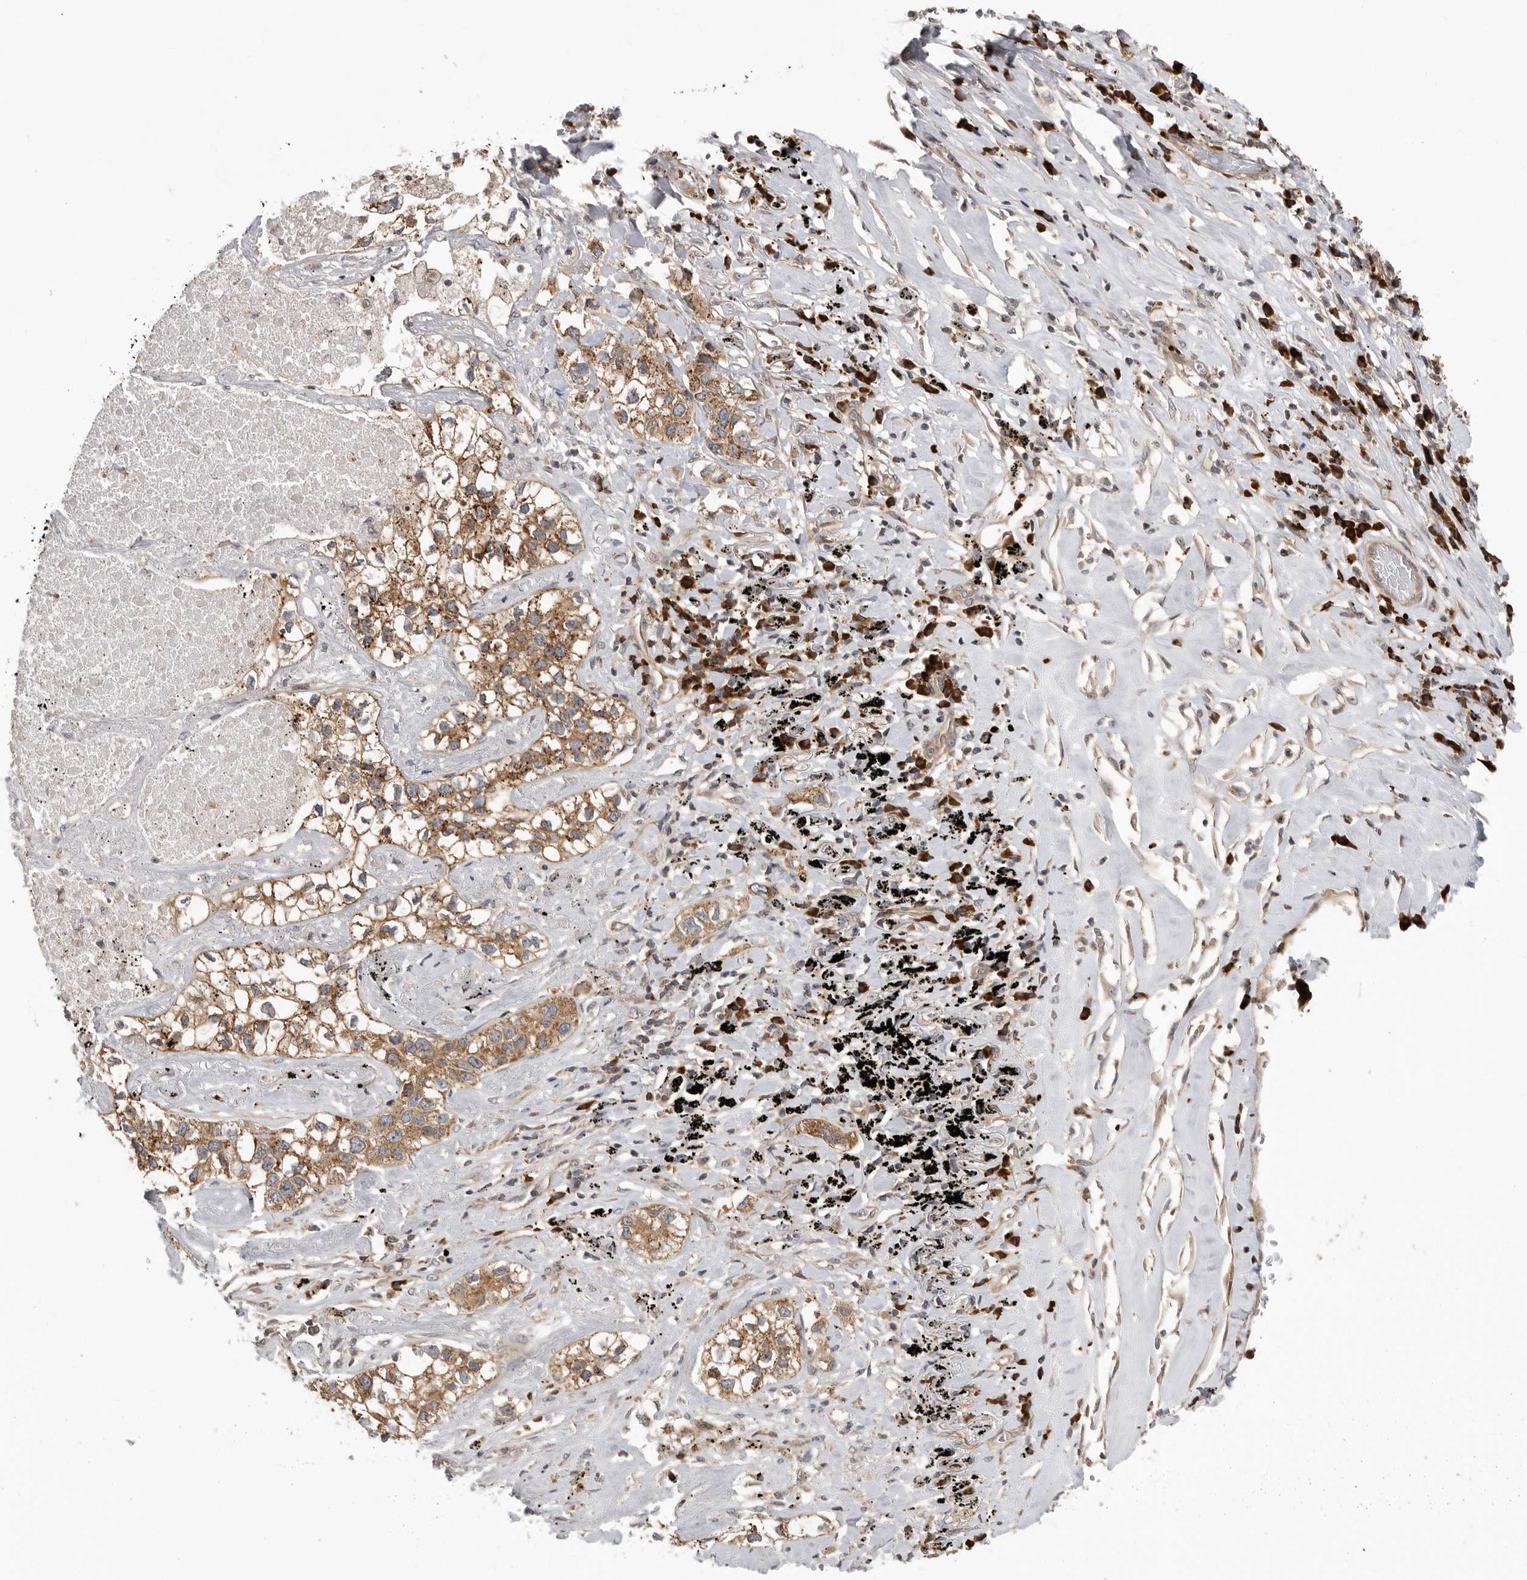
{"staining": {"intensity": "moderate", "quantity": ">75%", "location": "cytoplasmic/membranous"}, "tissue": "lung cancer", "cell_type": "Tumor cells", "image_type": "cancer", "snomed": [{"axis": "morphology", "description": "Adenocarcinoma, NOS"}, {"axis": "topography", "description": "Lung"}], "caption": "Lung adenocarcinoma stained with DAB immunohistochemistry (IHC) reveals medium levels of moderate cytoplasmic/membranous staining in approximately >75% of tumor cells.", "gene": "OXR1", "patient": {"sex": "male", "age": 63}}